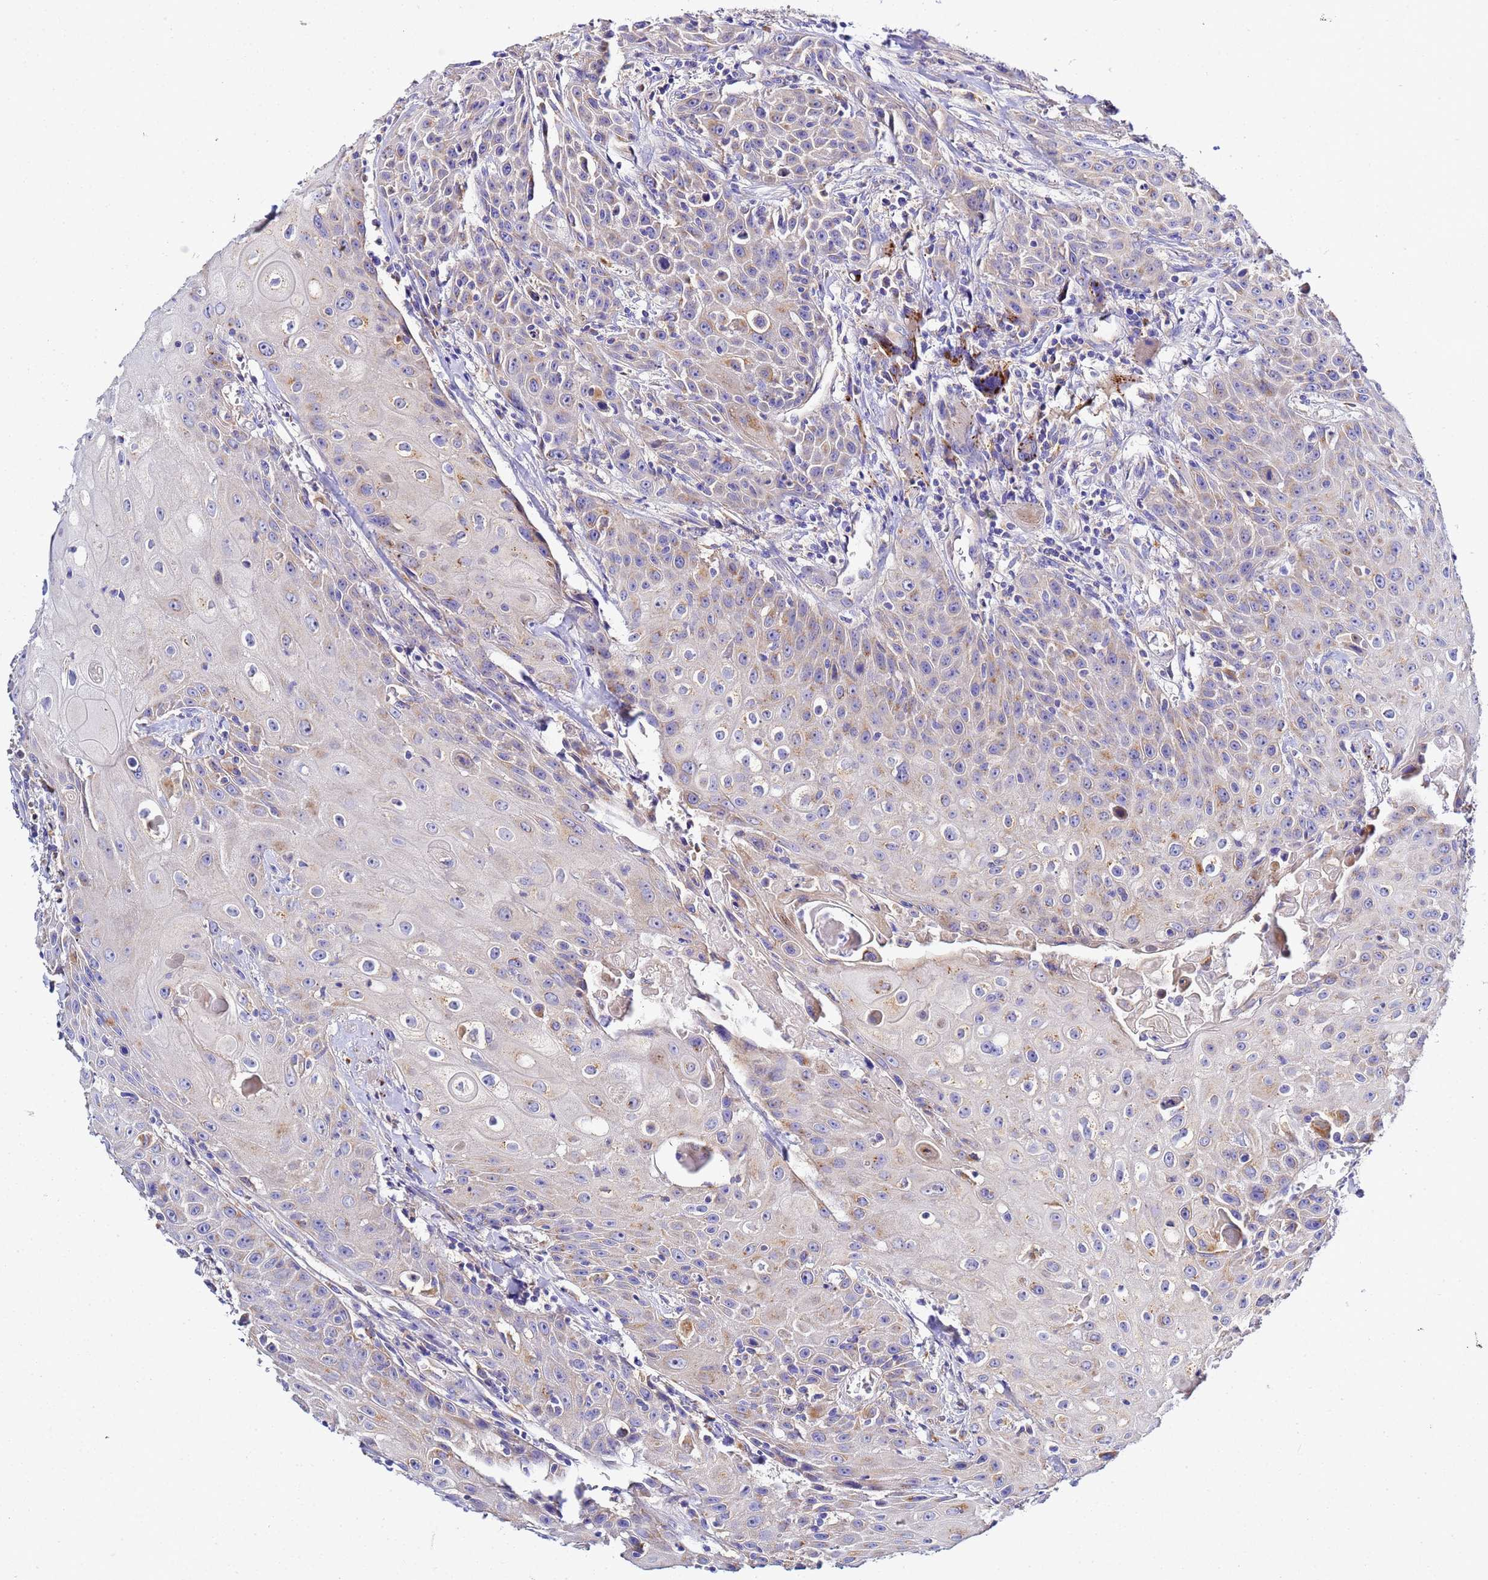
{"staining": {"intensity": "weak", "quantity": "<25%", "location": "cytoplasmic/membranous"}, "tissue": "head and neck cancer", "cell_type": "Tumor cells", "image_type": "cancer", "snomed": [{"axis": "morphology", "description": "Squamous cell carcinoma, NOS"}, {"axis": "topography", "description": "Oral tissue"}, {"axis": "topography", "description": "Head-Neck"}], "caption": "High magnification brightfield microscopy of squamous cell carcinoma (head and neck) stained with DAB (brown) and counterstained with hematoxylin (blue): tumor cells show no significant staining.", "gene": "VTI1B", "patient": {"sex": "female", "age": 82}}